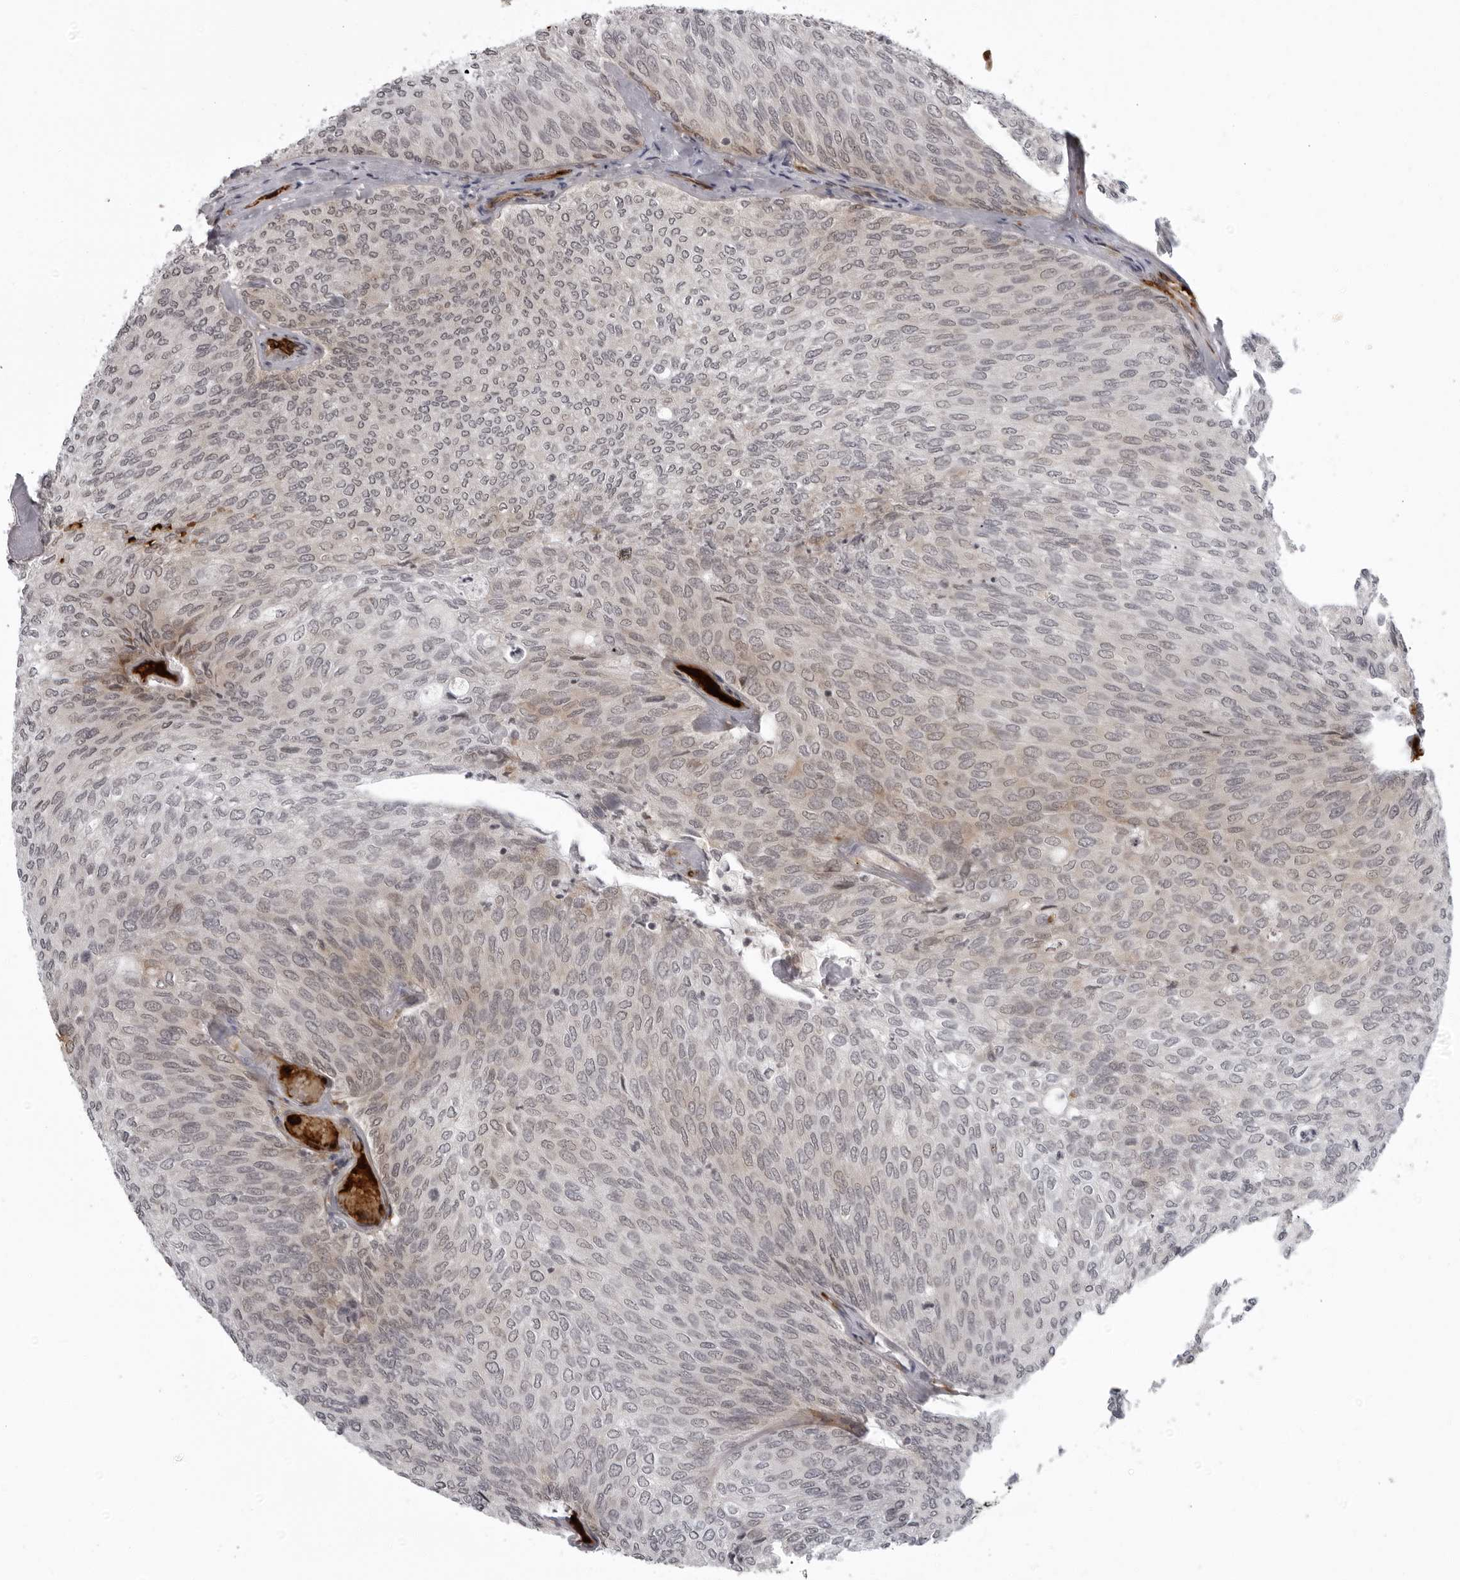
{"staining": {"intensity": "weak", "quantity": "<25%", "location": "cytoplasmic/membranous"}, "tissue": "urothelial cancer", "cell_type": "Tumor cells", "image_type": "cancer", "snomed": [{"axis": "morphology", "description": "Urothelial carcinoma, Low grade"}, {"axis": "topography", "description": "Urinary bladder"}], "caption": "This is an immunohistochemistry (IHC) histopathology image of human urothelial cancer. There is no positivity in tumor cells.", "gene": "THOP1", "patient": {"sex": "female", "age": 79}}